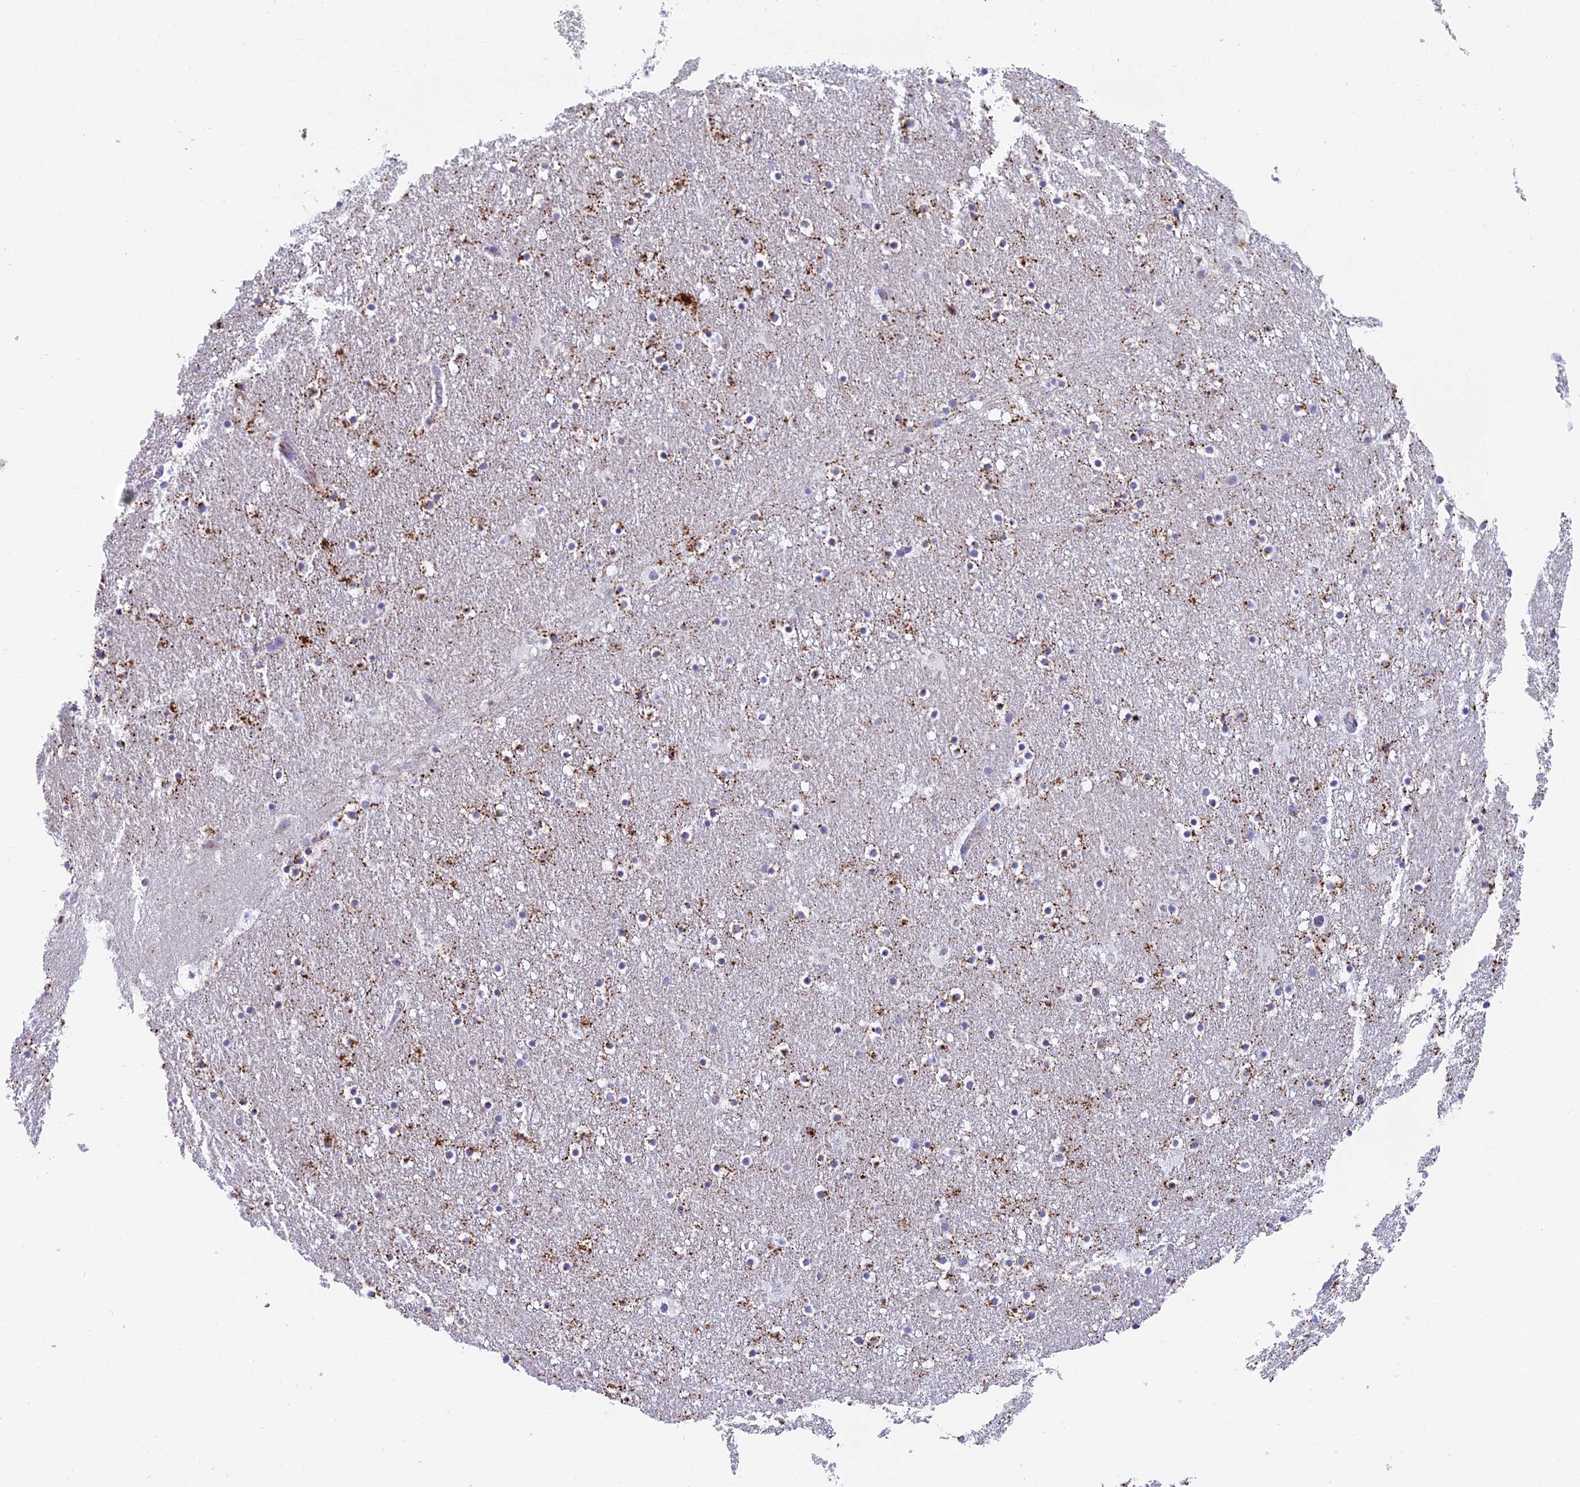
{"staining": {"intensity": "strong", "quantity": "<25%", "location": "cytoplasmic/membranous"}, "tissue": "caudate", "cell_type": "Glial cells", "image_type": "normal", "snomed": [{"axis": "morphology", "description": "Normal tissue, NOS"}, {"axis": "topography", "description": "Lateral ventricle wall"}], "caption": "The image exhibits immunohistochemical staining of benign caudate. There is strong cytoplasmic/membranous staining is appreciated in approximately <25% of glial cells. (Brightfield microscopy of DAB IHC at high magnification).", "gene": "ADAMTS13", "patient": {"sex": "male", "age": 45}}